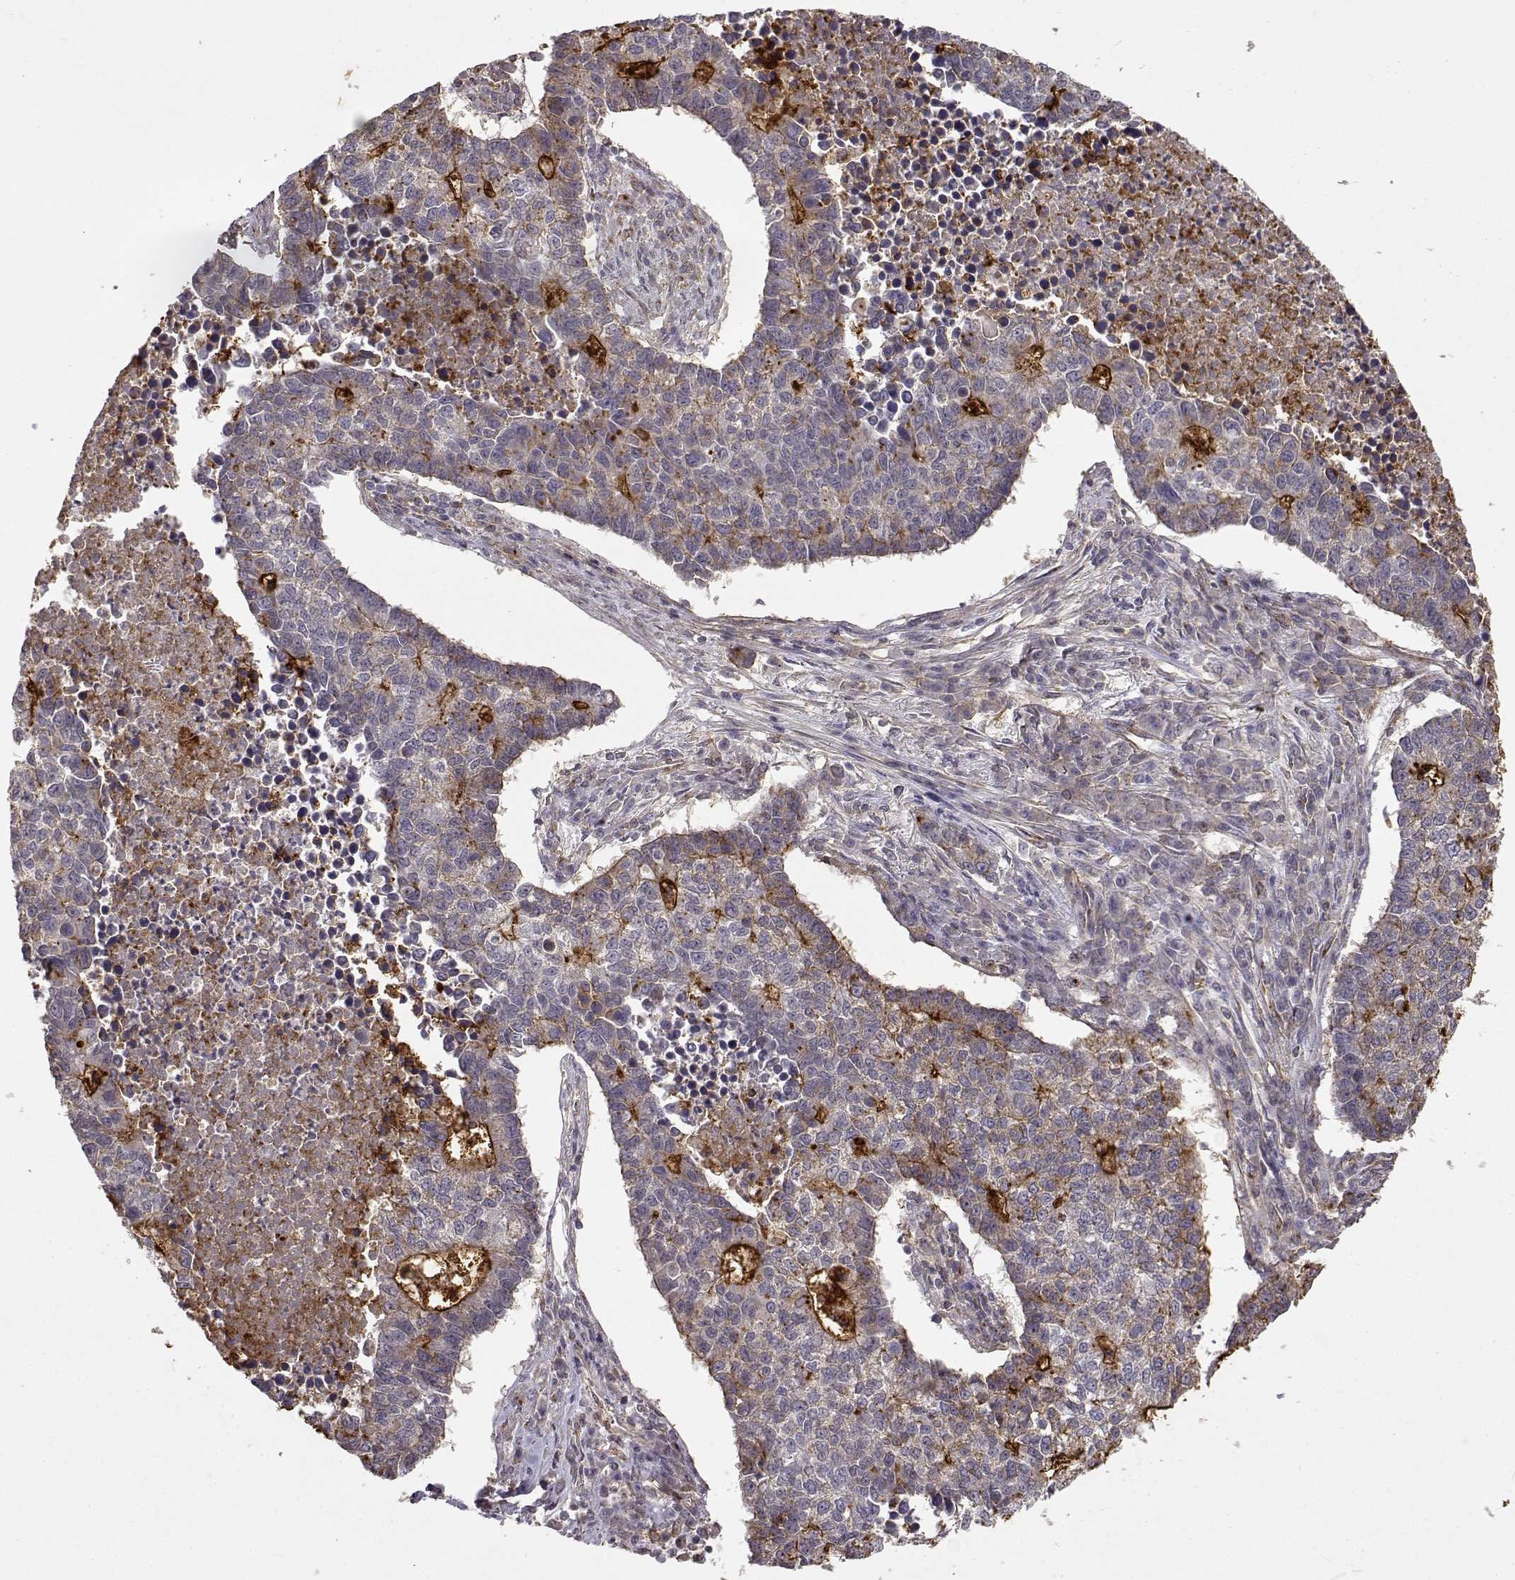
{"staining": {"intensity": "strong", "quantity": "<25%", "location": "cytoplasmic/membranous"}, "tissue": "lung cancer", "cell_type": "Tumor cells", "image_type": "cancer", "snomed": [{"axis": "morphology", "description": "Adenocarcinoma, NOS"}, {"axis": "topography", "description": "Lung"}], "caption": "Protein staining by immunohistochemistry (IHC) displays strong cytoplasmic/membranous positivity in about <25% of tumor cells in lung adenocarcinoma.", "gene": "IFITM1", "patient": {"sex": "male", "age": 57}}